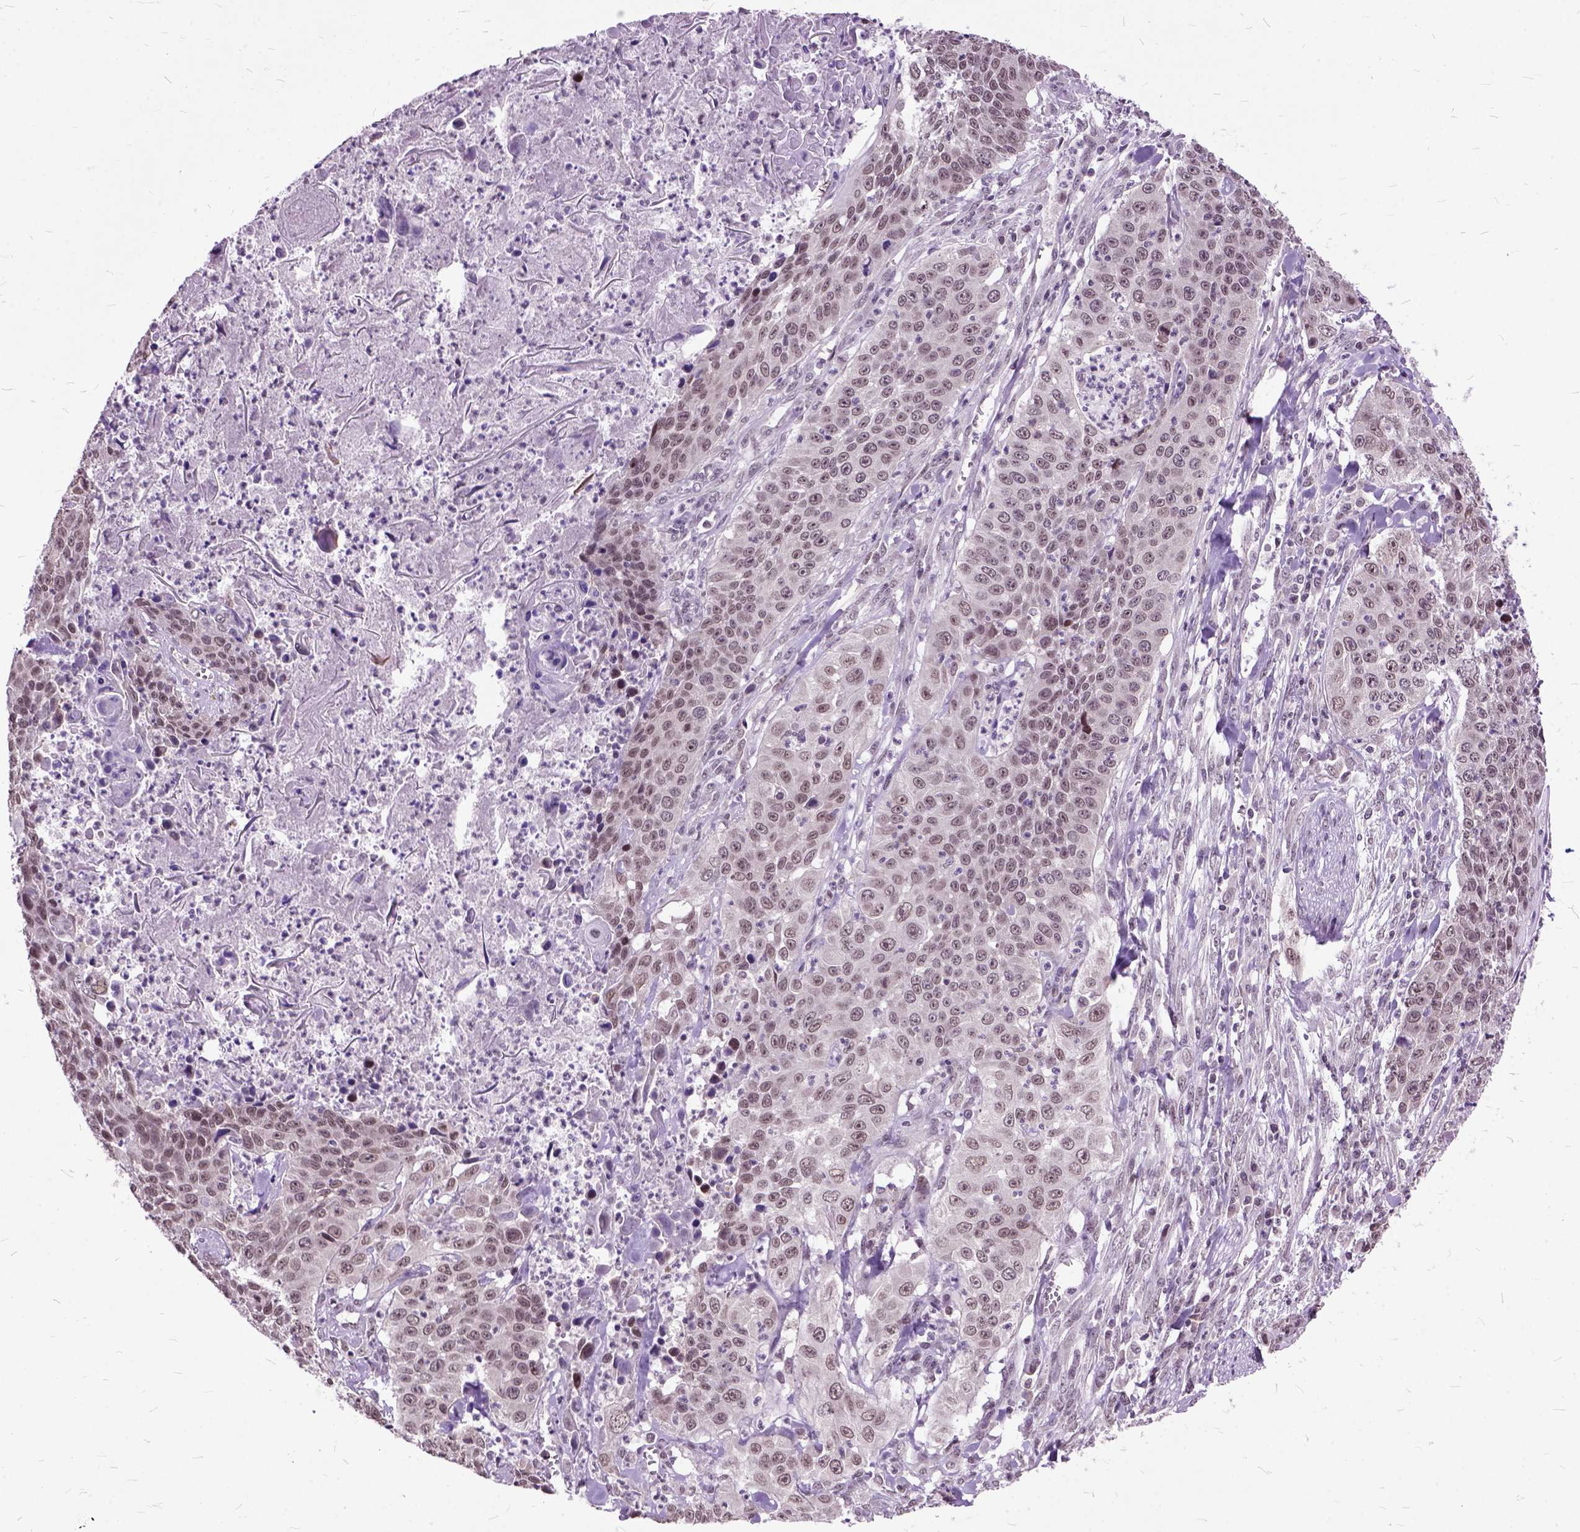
{"staining": {"intensity": "weak", "quantity": ">75%", "location": "nuclear"}, "tissue": "lung cancer", "cell_type": "Tumor cells", "image_type": "cancer", "snomed": [{"axis": "morphology", "description": "Squamous cell carcinoma, NOS"}, {"axis": "morphology", "description": "Squamous cell carcinoma, metastatic, NOS"}, {"axis": "topography", "description": "Lung"}, {"axis": "topography", "description": "Pleura, NOS"}], "caption": "The immunohistochemical stain shows weak nuclear staining in tumor cells of metastatic squamous cell carcinoma (lung) tissue. (brown staining indicates protein expression, while blue staining denotes nuclei).", "gene": "ORC5", "patient": {"sex": "male", "age": 72}}